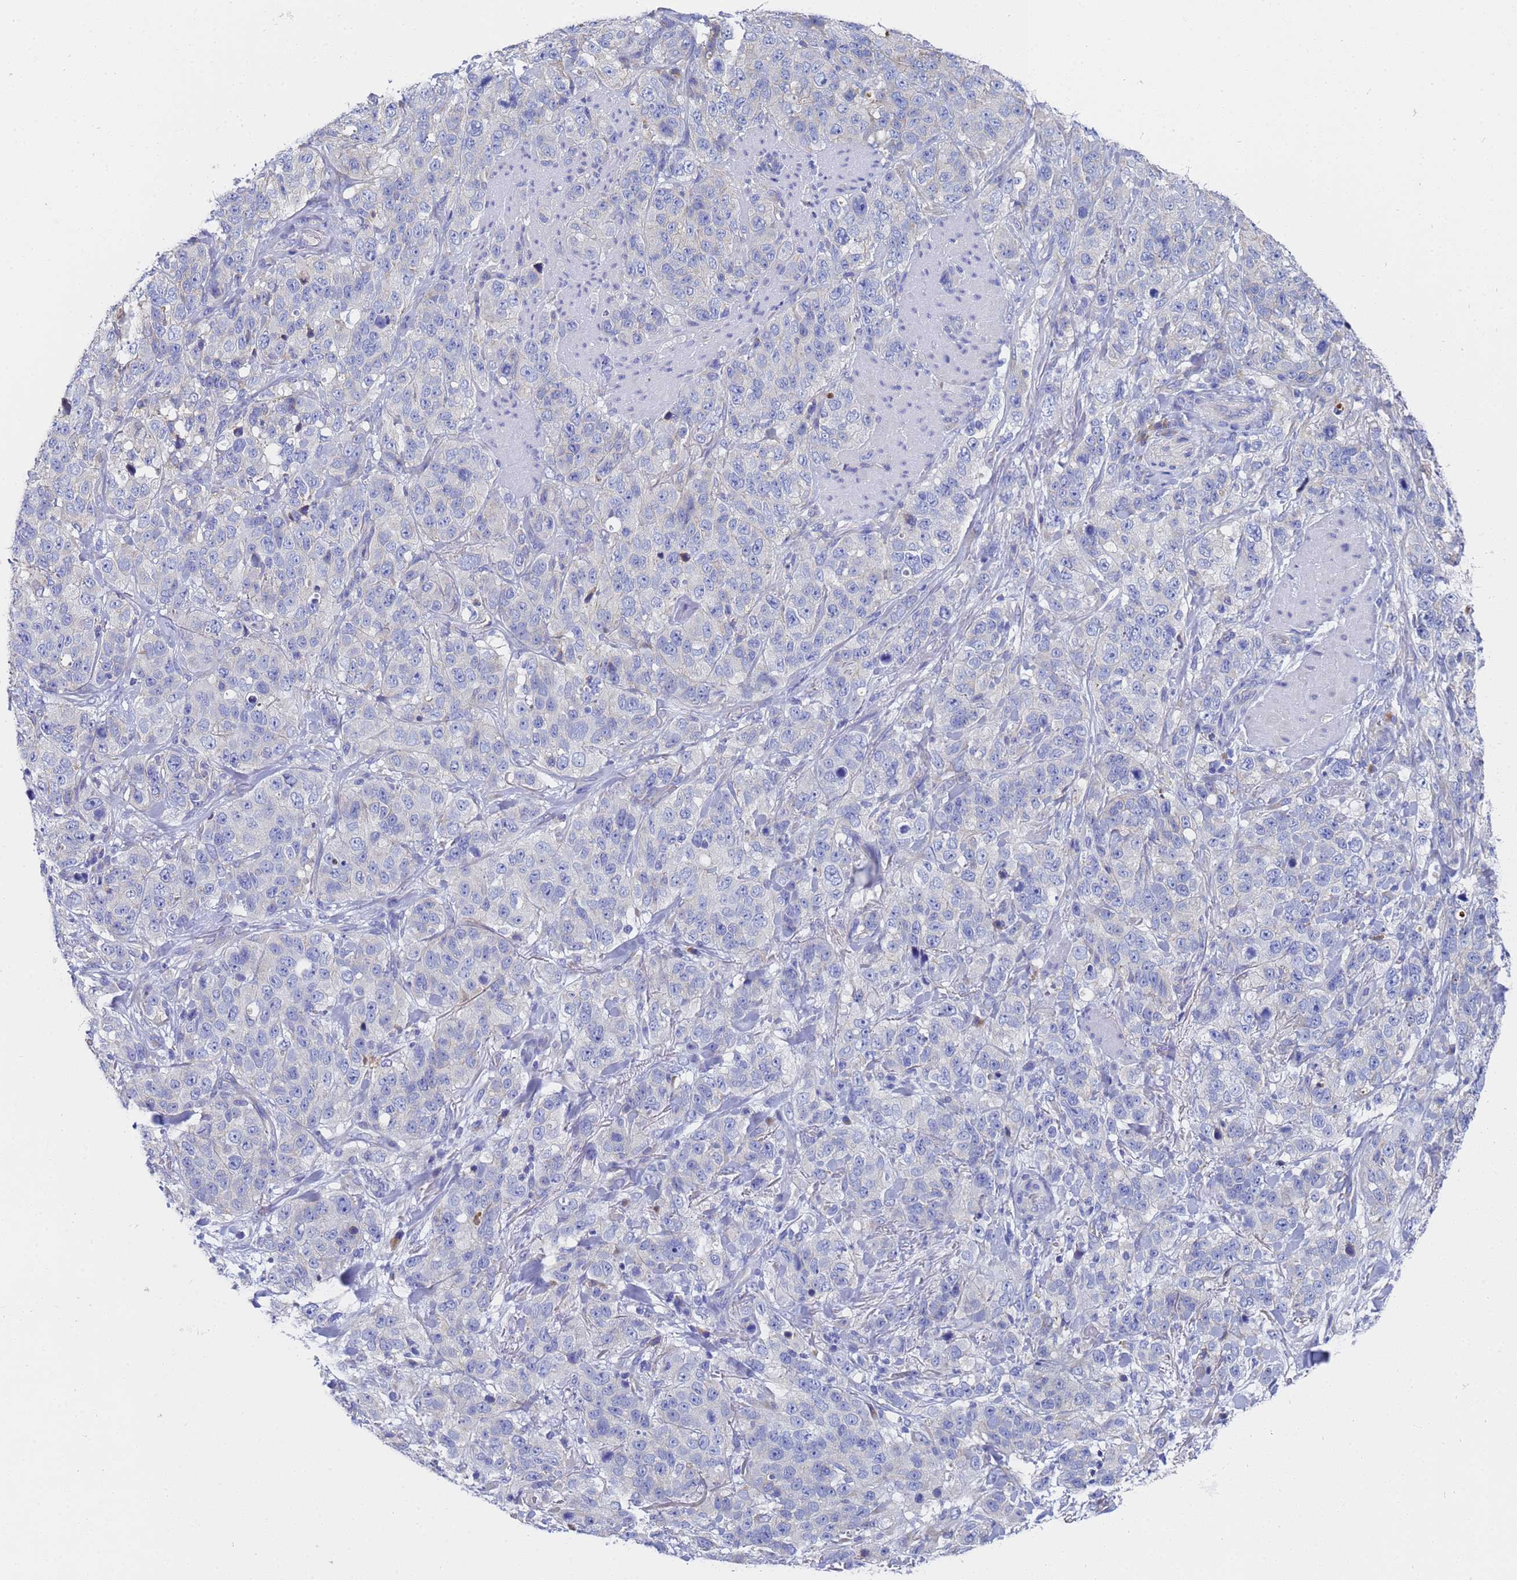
{"staining": {"intensity": "negative", "quantity": "none", "location": "none"}, "tissue": "stomach cancer", "cell_type": "Tumor cells", "image_type": "cancer", "snomed": [{"axis": "morphology", "description": "Adenocarcinoma, NOS"}, {"axis": "topography", "description": "Stomach"}], "caption": "Image shows no protein expression in tumor cells of stomach cancer tissue.", "gene": "TM4SF4", "patient": {"sex": "male", "age": 48}}